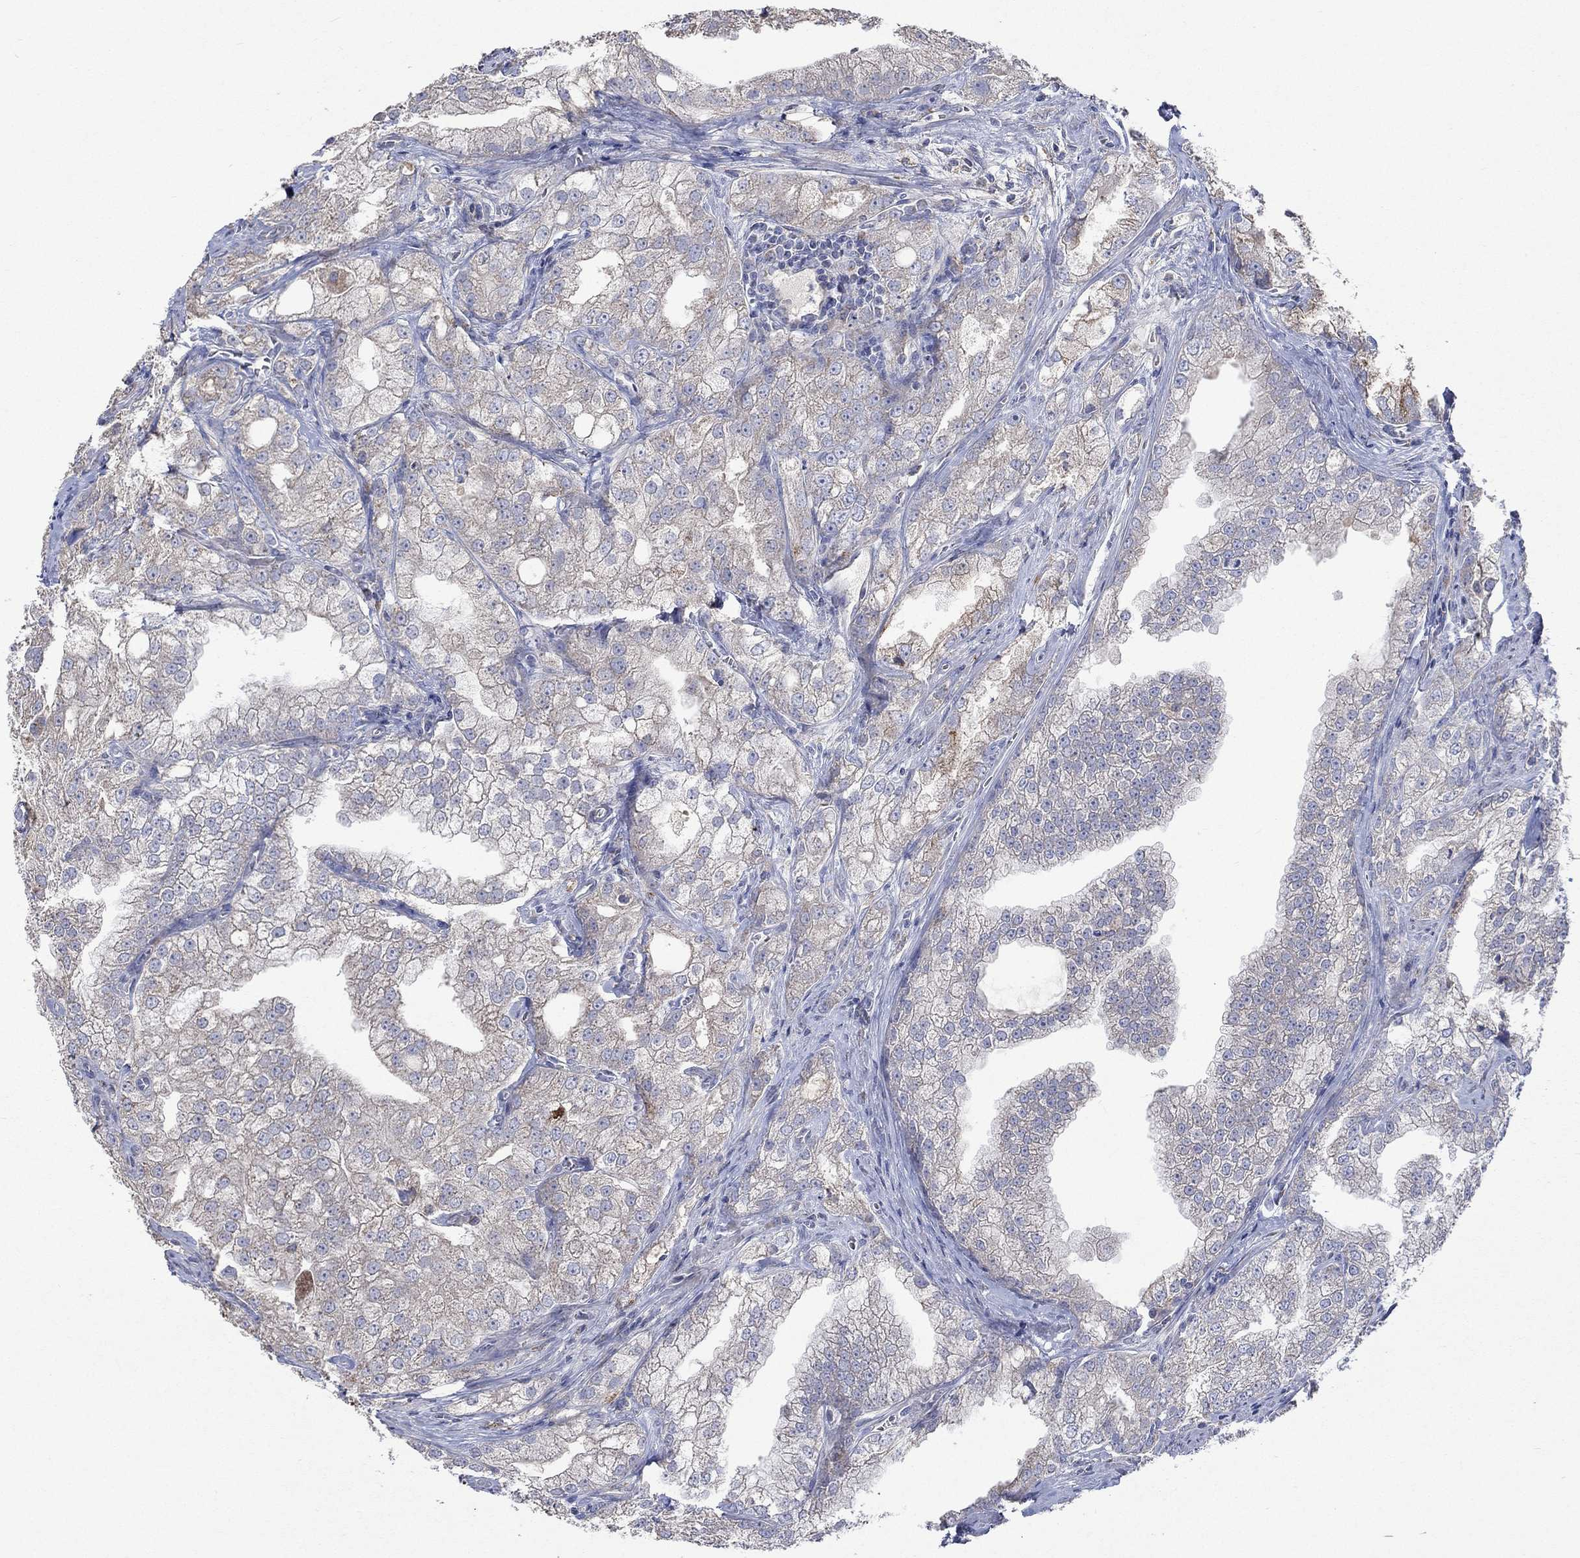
{"staining": {"intensity": "negative", "quantity": "none", "location": "none"}, "tissue": "prostate cancer", "cell_type": "Tumor cells", "image_type": "cancer", "snomed": [{"axis": "morphology", "description": "Adenocarcinoma, NOS"}, {"axis": "topography", "description": "Prostate"}], "caption": "This micrograph is of prostate cancer (adenocarcinoma) stained with IHC to label a protein in brown with the nuclei are counter-stained blue. There is no staining in tumor cells.", "gene": "UGT8", "patient": {"sex": "male", "age": 70}}